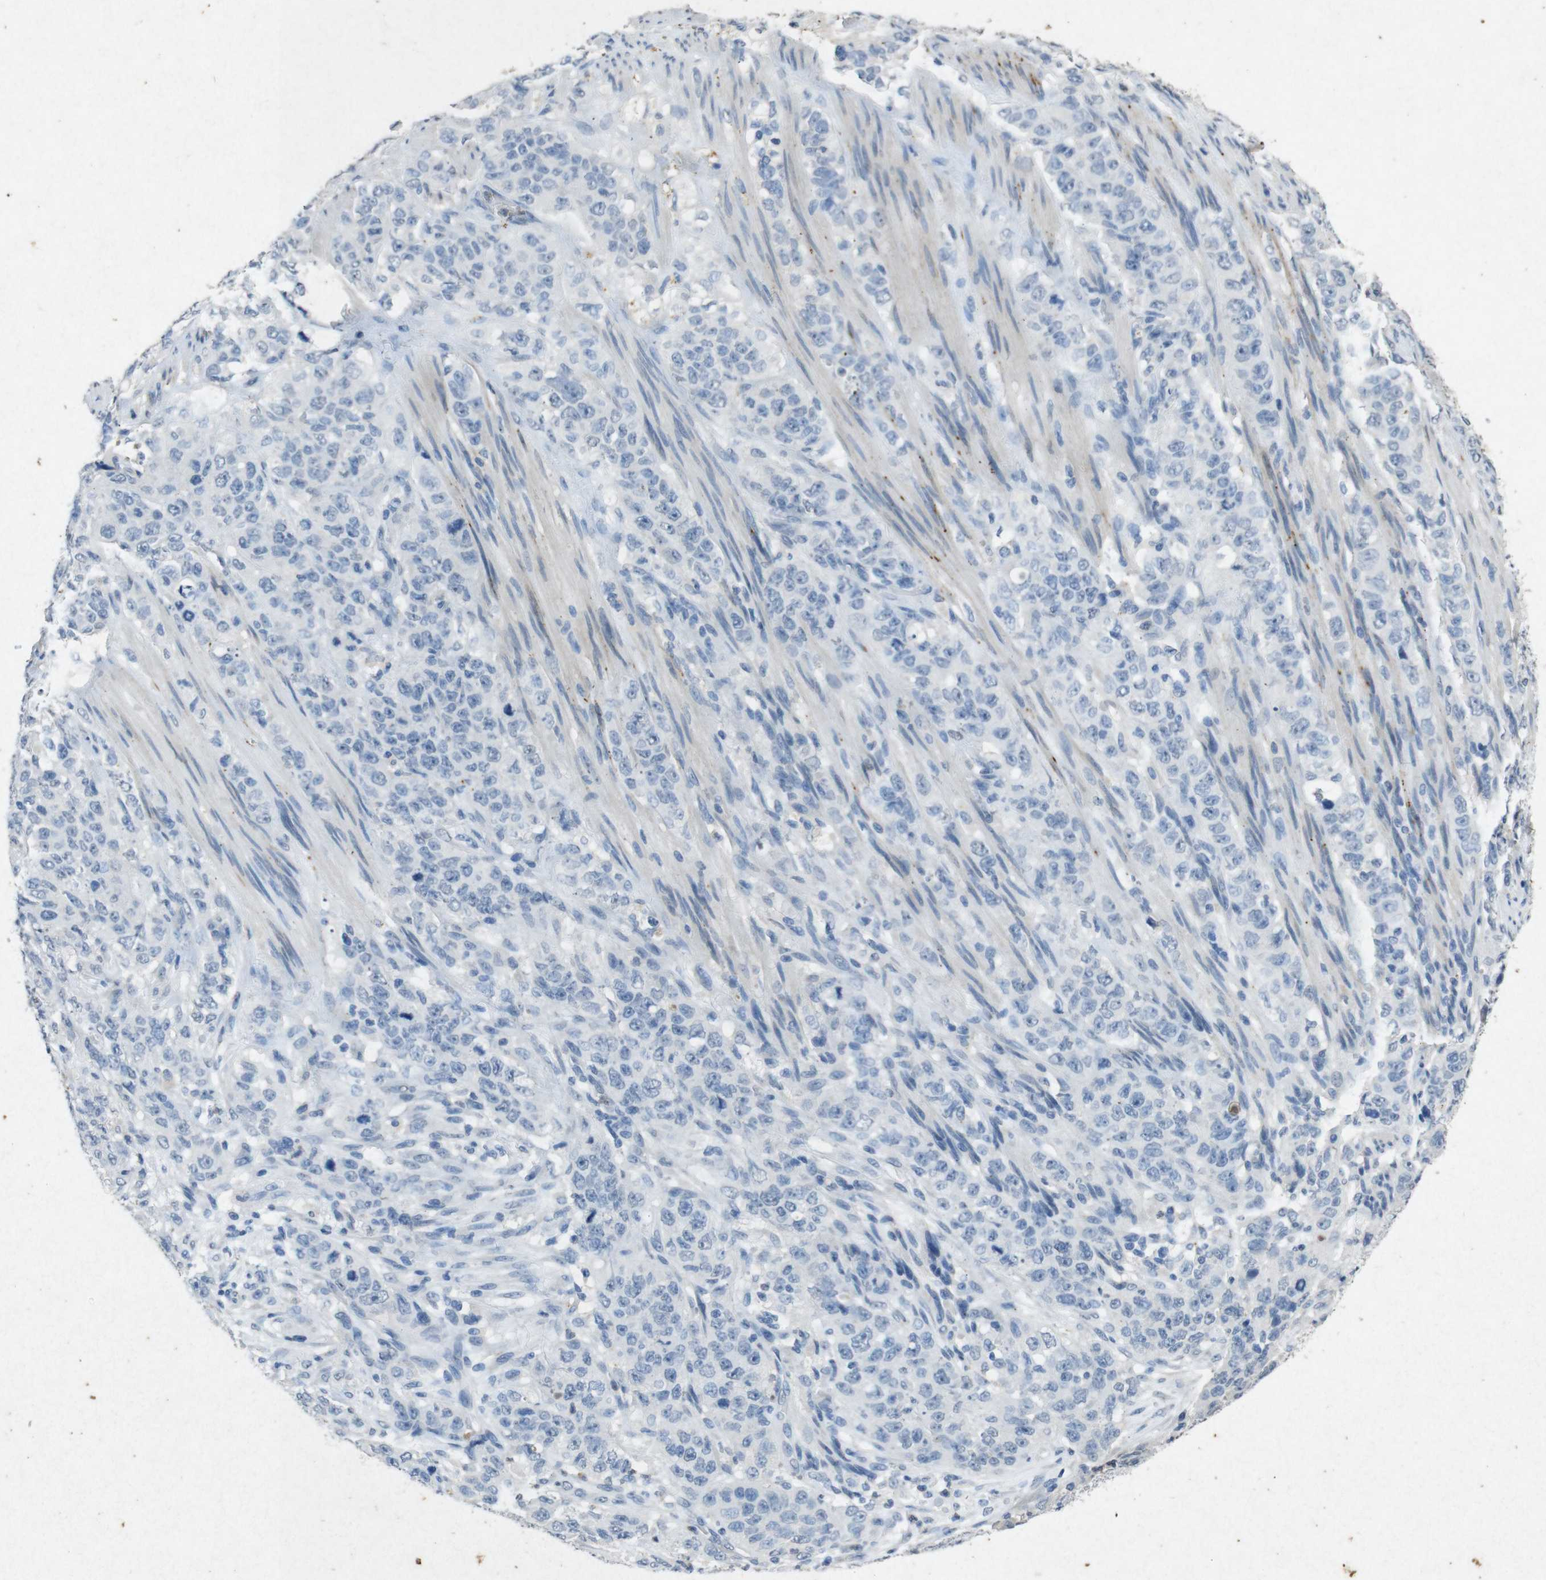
{"staining": {"intensity": "negative", "quantity": "none", "location": "none"}, "tissue": "stomach cancer", "cell_type": "Tumor cells", "image_type": "cancer", "snomed": [{"axis": "morphology", "description": "Adenocarcinoma, NOS"}, {"axis": "topography", "description": "Stomach"}], "caption": "Stomach cancer was stained to show a protein in brown. There is no significant positivity in tumor cells.", "gene": "STBD1", "patient": {"sex": "male", "age": 48}}